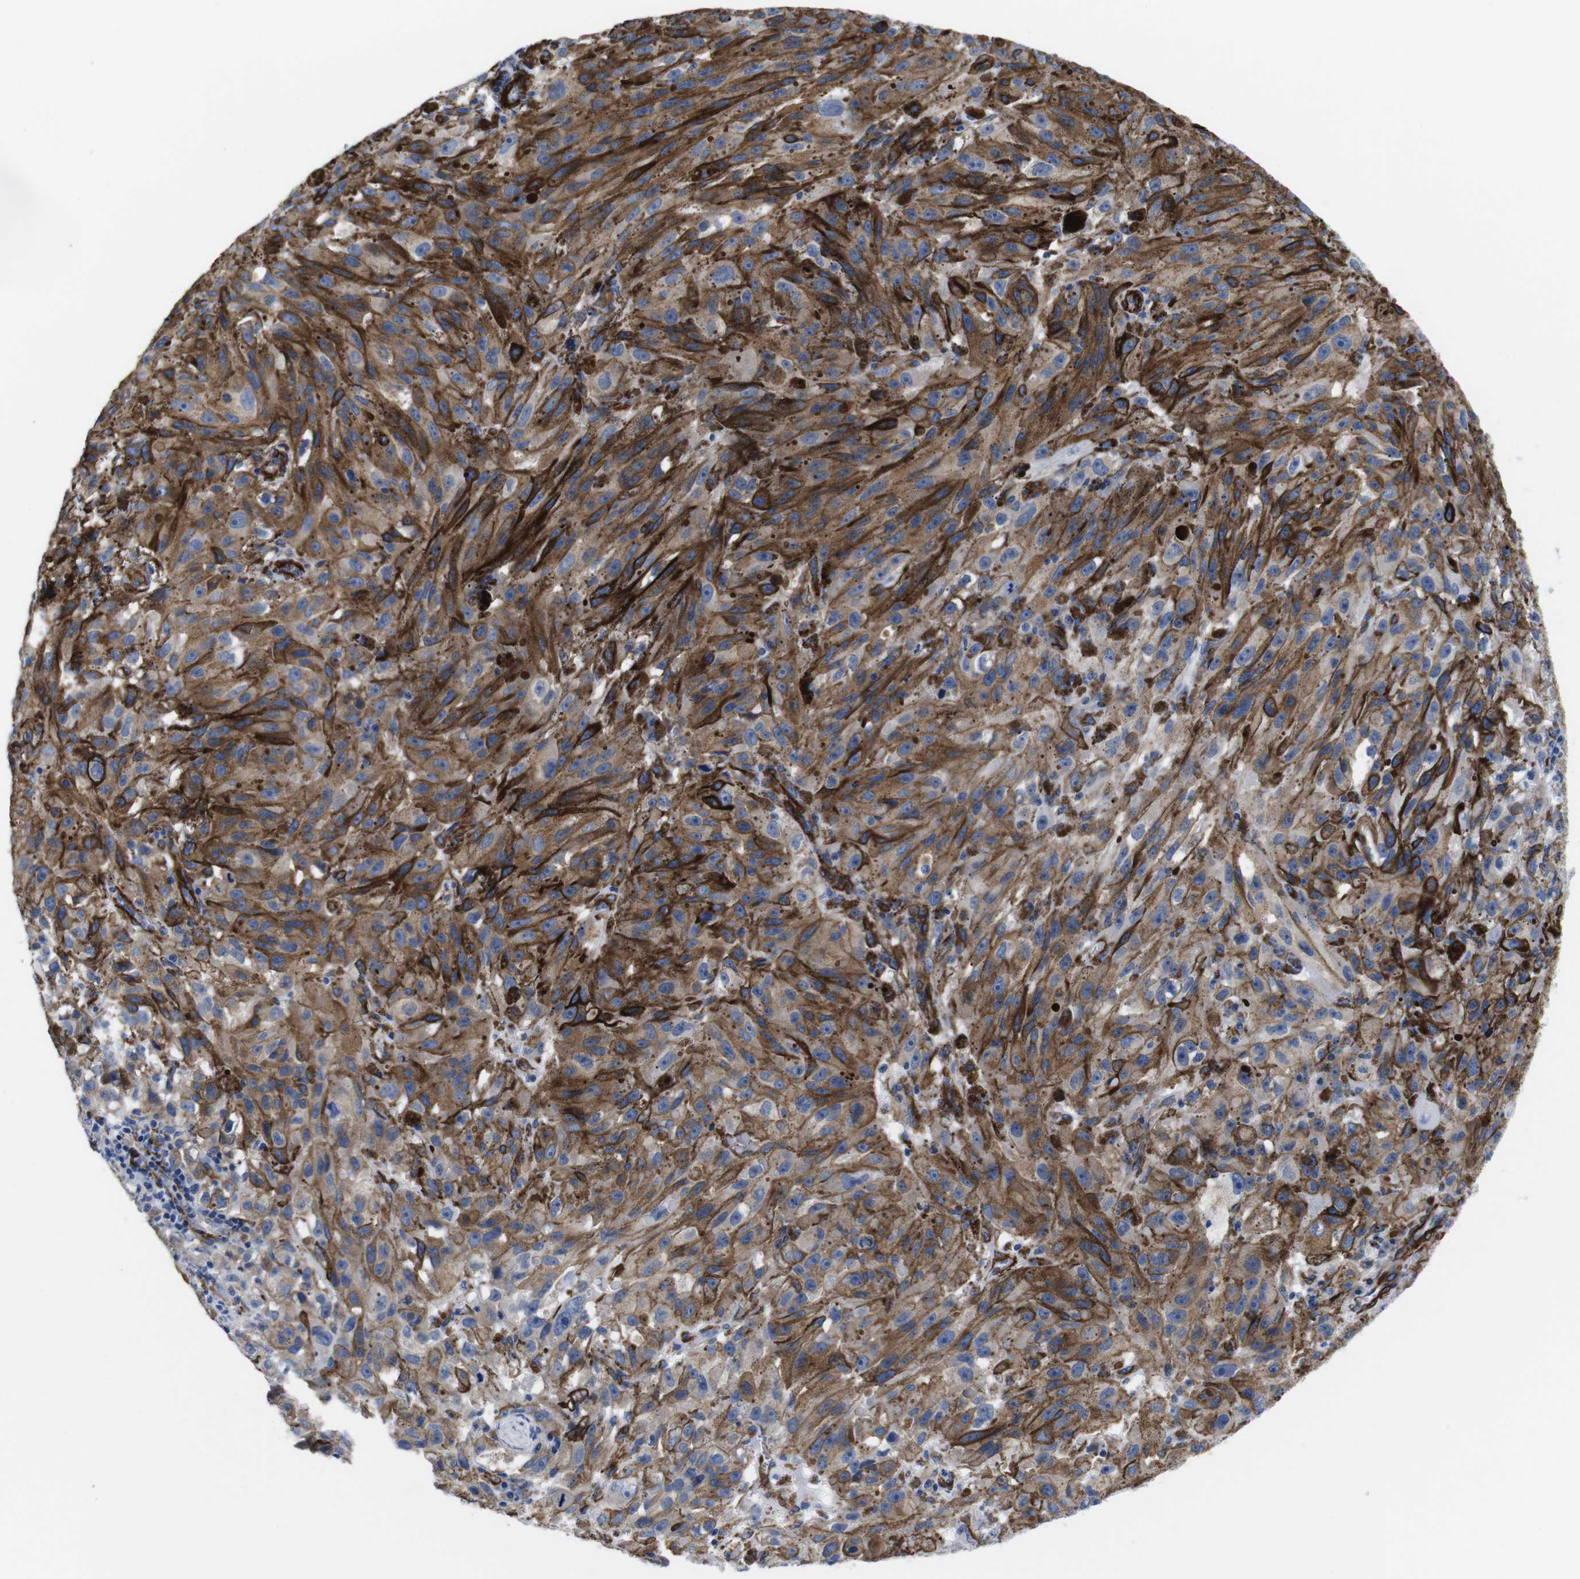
{"staining": {"intensity": "moderate", "quantity": ">75%", "location": "cytoplasmic/membranous"}, "tissue": "melanoma", "cell_type": "Tumor cells", "image_type": "cancer", "snomed": [{"axis": "morphology", "description": "Malignant melanoma, NOS"}, {"axis": "topography", "description": "Skin"}], "caption": "Approximately >75% of tumor cells in melanoma exhibit moderate cytoplasmic/membranous protein staining as visualized by brown immunohistochemical staining.", "gene": "WNT10A", "patient": {"sex": "female", "age": 104}}